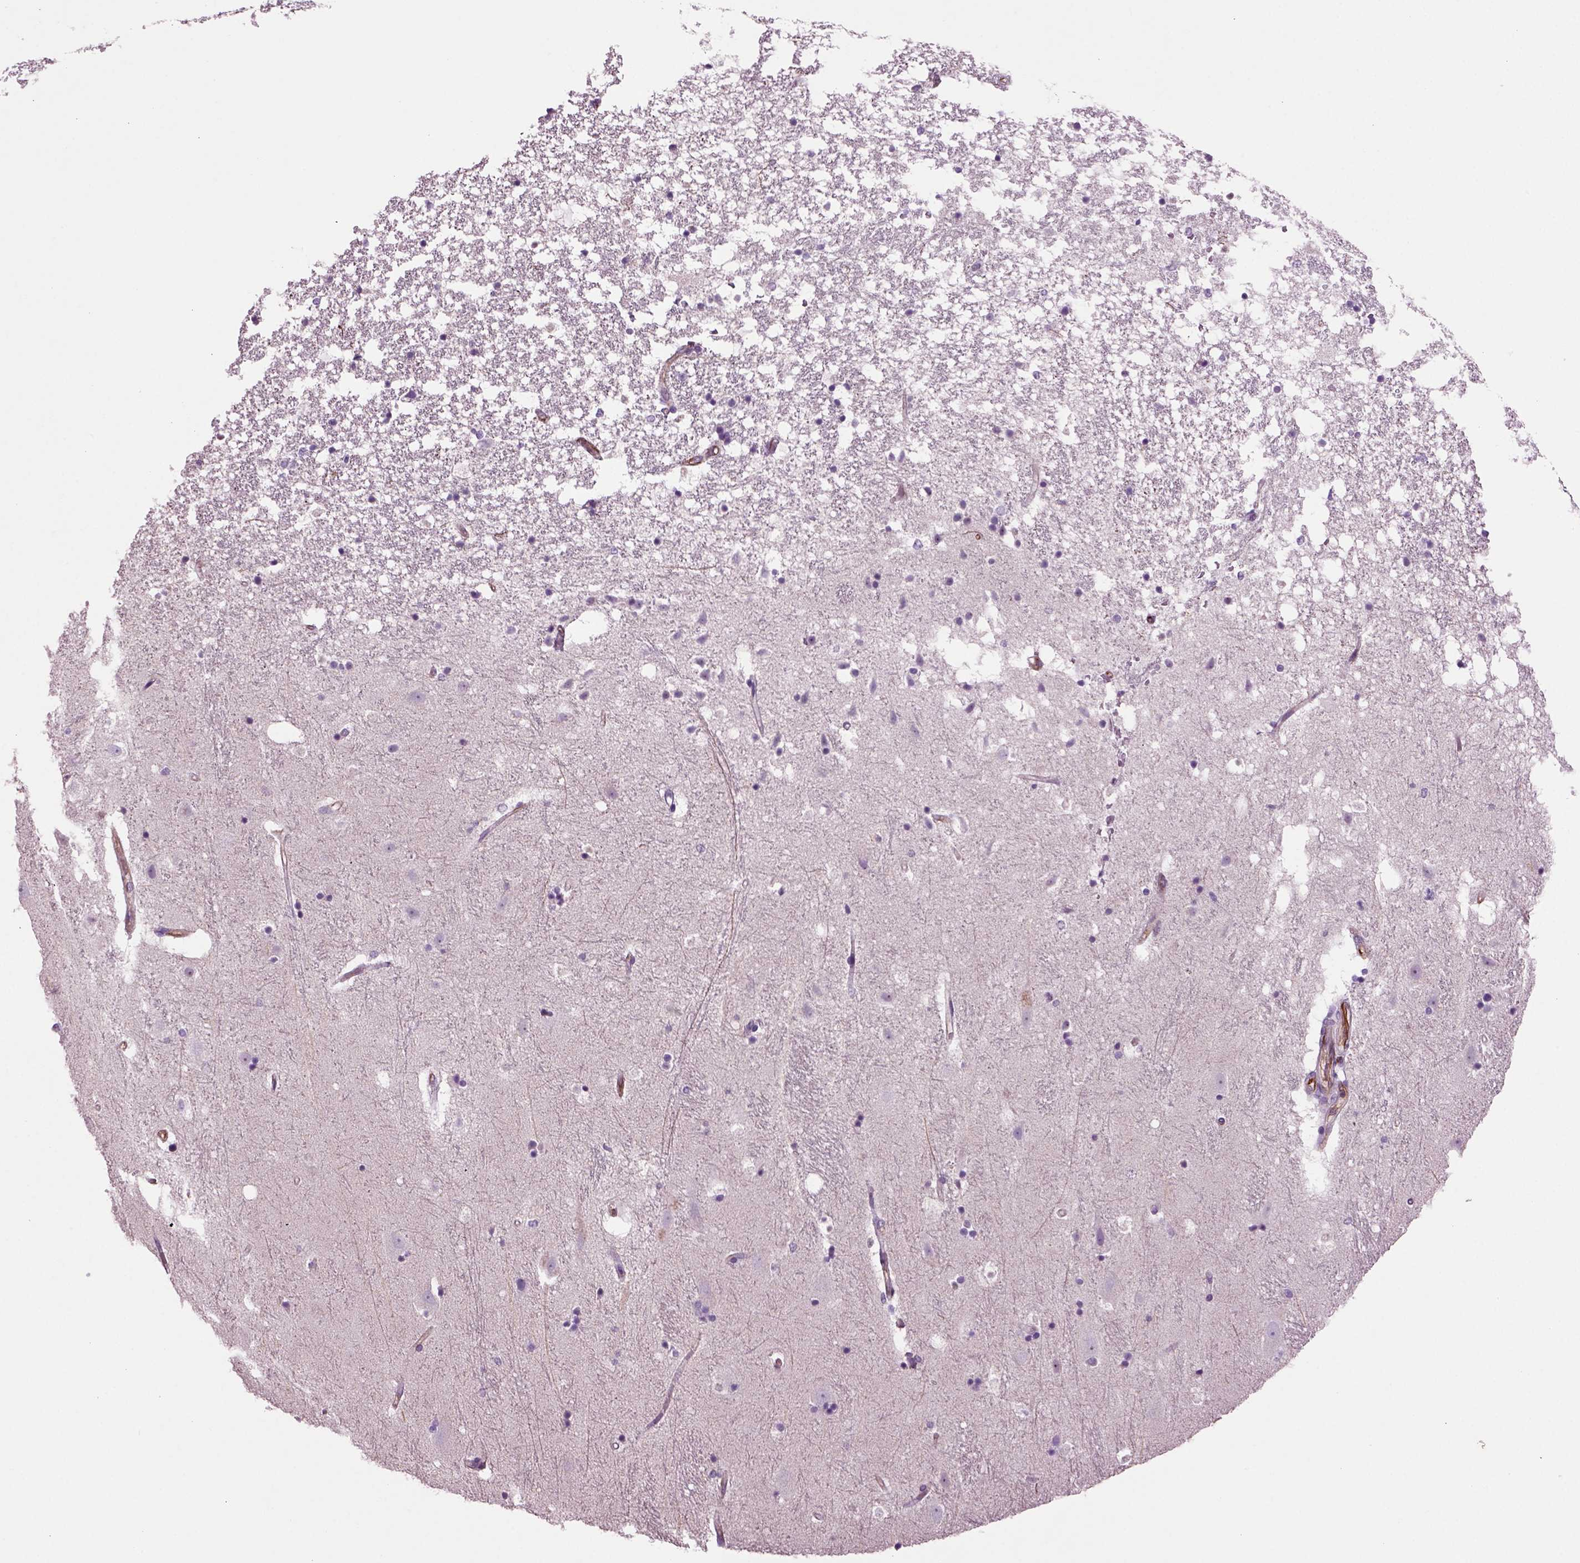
{"staining": {"intensity": "negative", "quantity": "none", "location": "none"}, "tissue": "hippocampus", "cell_type": "Glial cells", "image_type": "normal", "snomed": [{"axis": "morphology", "description": "Normal tissue, NOS"}, {"axis": "topography", "description": "Hippocampus"}], "caption": "An IHC image of unremarkable hippocampus is shown. There is no staining in glial cells of hippocampus. (DAB immunohistochemistry, high magnification).", "gene": "ACER3", "patient": {"sex": "male", "age": 49}}